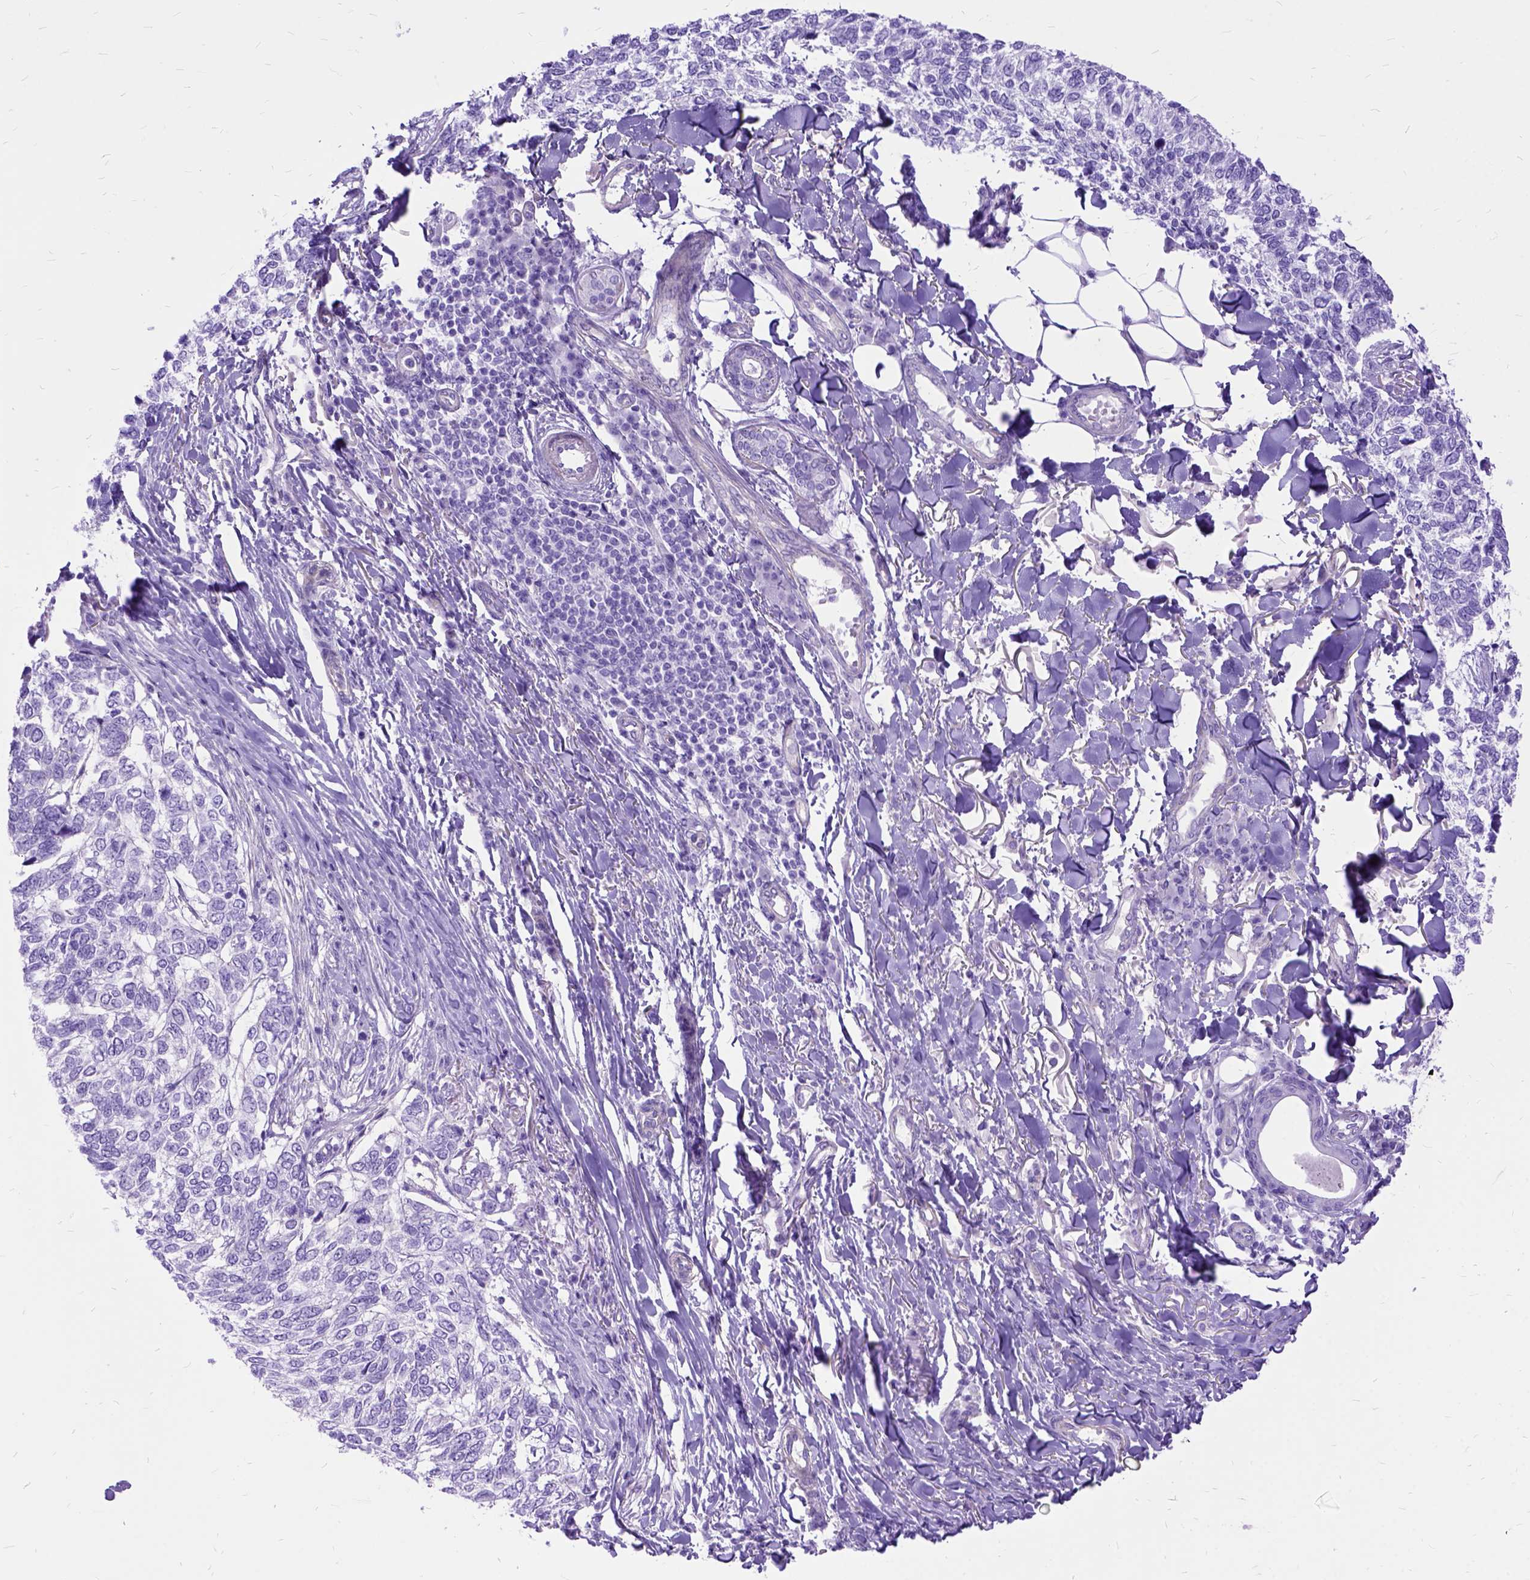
{"staining": {"intensity": "negative", "quantity": "none", "location": "none"}, "tissue": "skin cancer", "cell_type": "Tumor cells", "image_type": "cancer", "snomed": [{"axis": "morphology", "description": "Basal cell carcinoma"}, {"axis": "topography", "description": "Skin"}], "caption": "Histopathology image shows no protein expression in tumor cells of skin cancer (basal cell carcinoma) tissue.", "gene": "ARL9", "patient": {"sex": "female", "age": 65}}